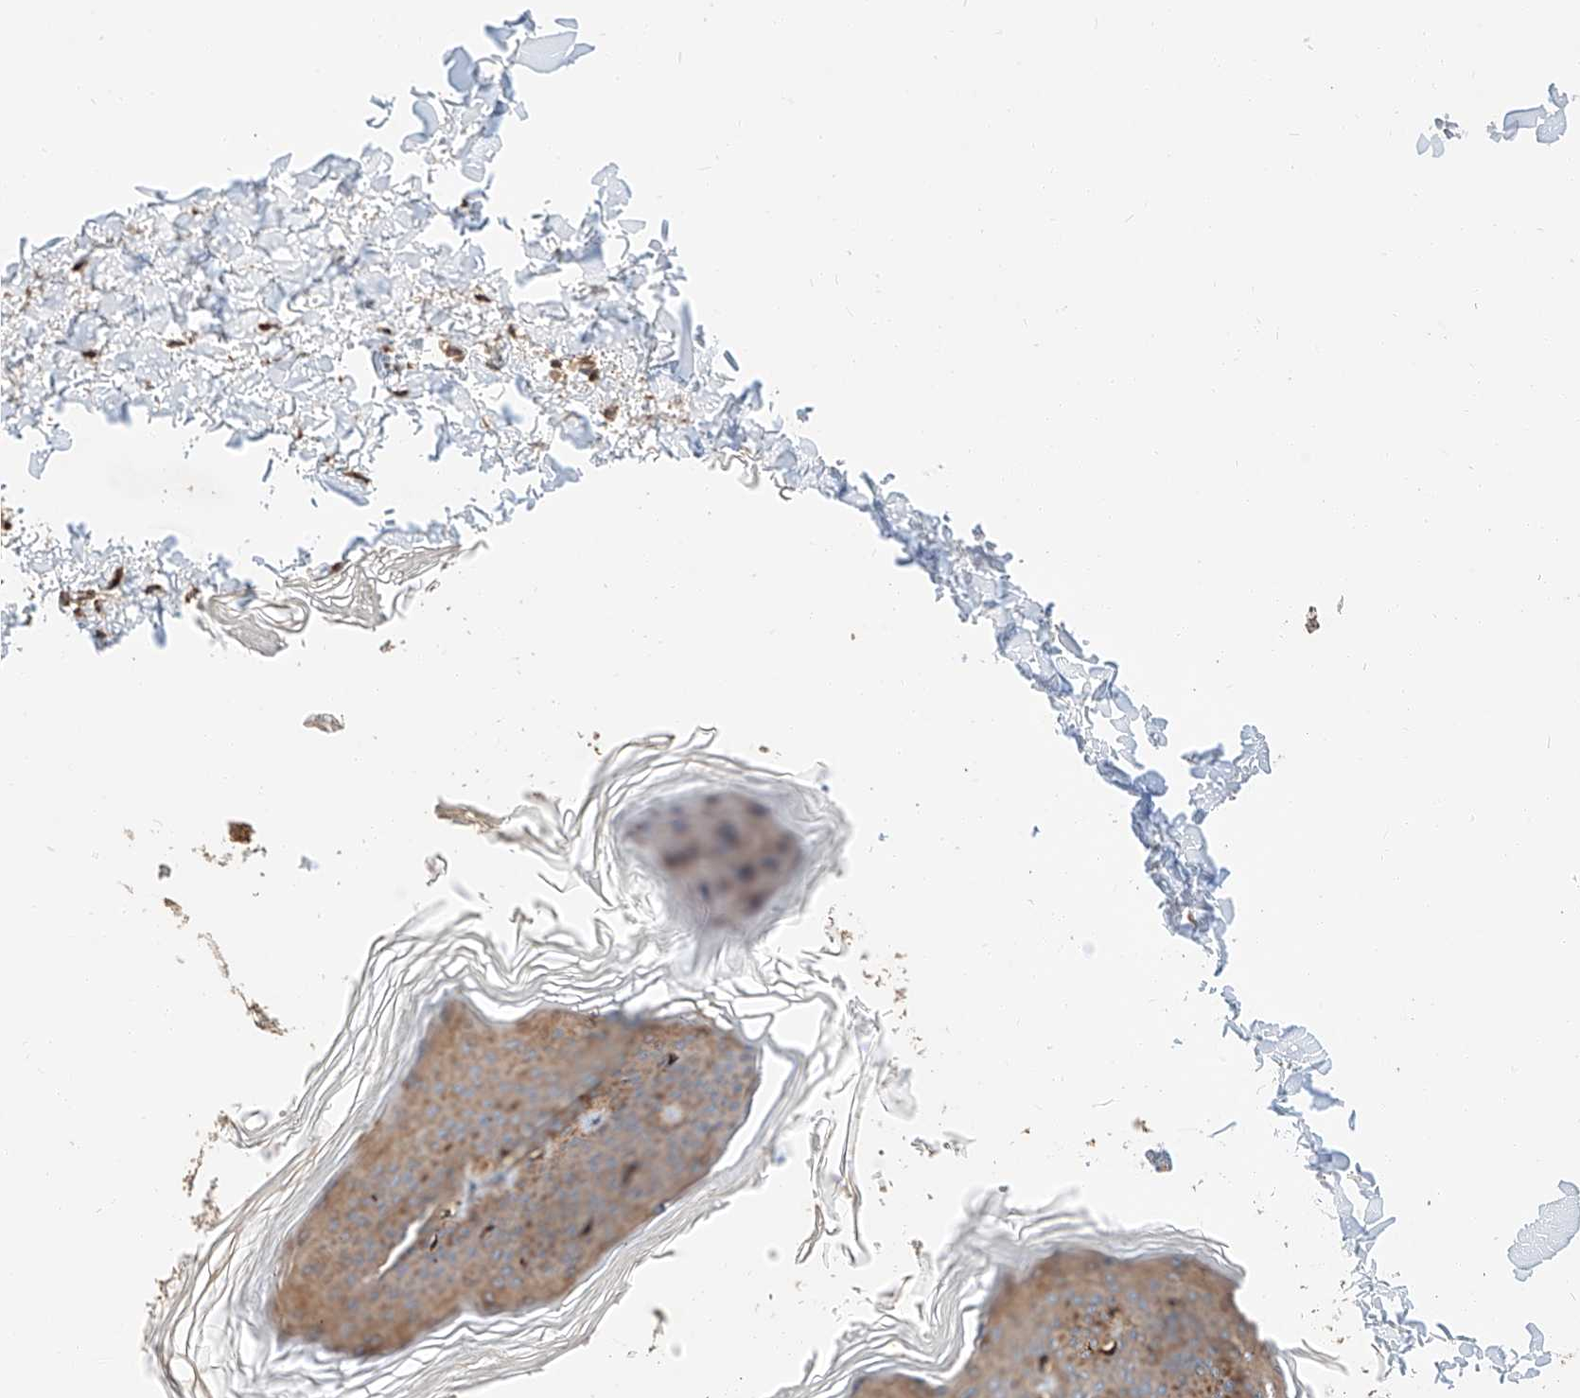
{"staining": {"intensity": "moderate", "quantity": ">75%", "location": "cytoplasmic/membranous"}, "tissue": "skin", "cell_type": "Fibroblasts", "image_type": "normal", "snomed": [{"axis": "morphology", "description": "Normal tissue, NOS"}, {"axis": "topography", "description": "Skin"}], "caption": "Immunohistochemistry (IHC) of unremarkable human skin demonstrates medium levels of moderate cytoplasmic/membranous staining in approximately >75% of fibroblasts. Nuclei are stained in blue.", "gene": "ZNF84", "patient": {"sex": "female", "age": 27}}